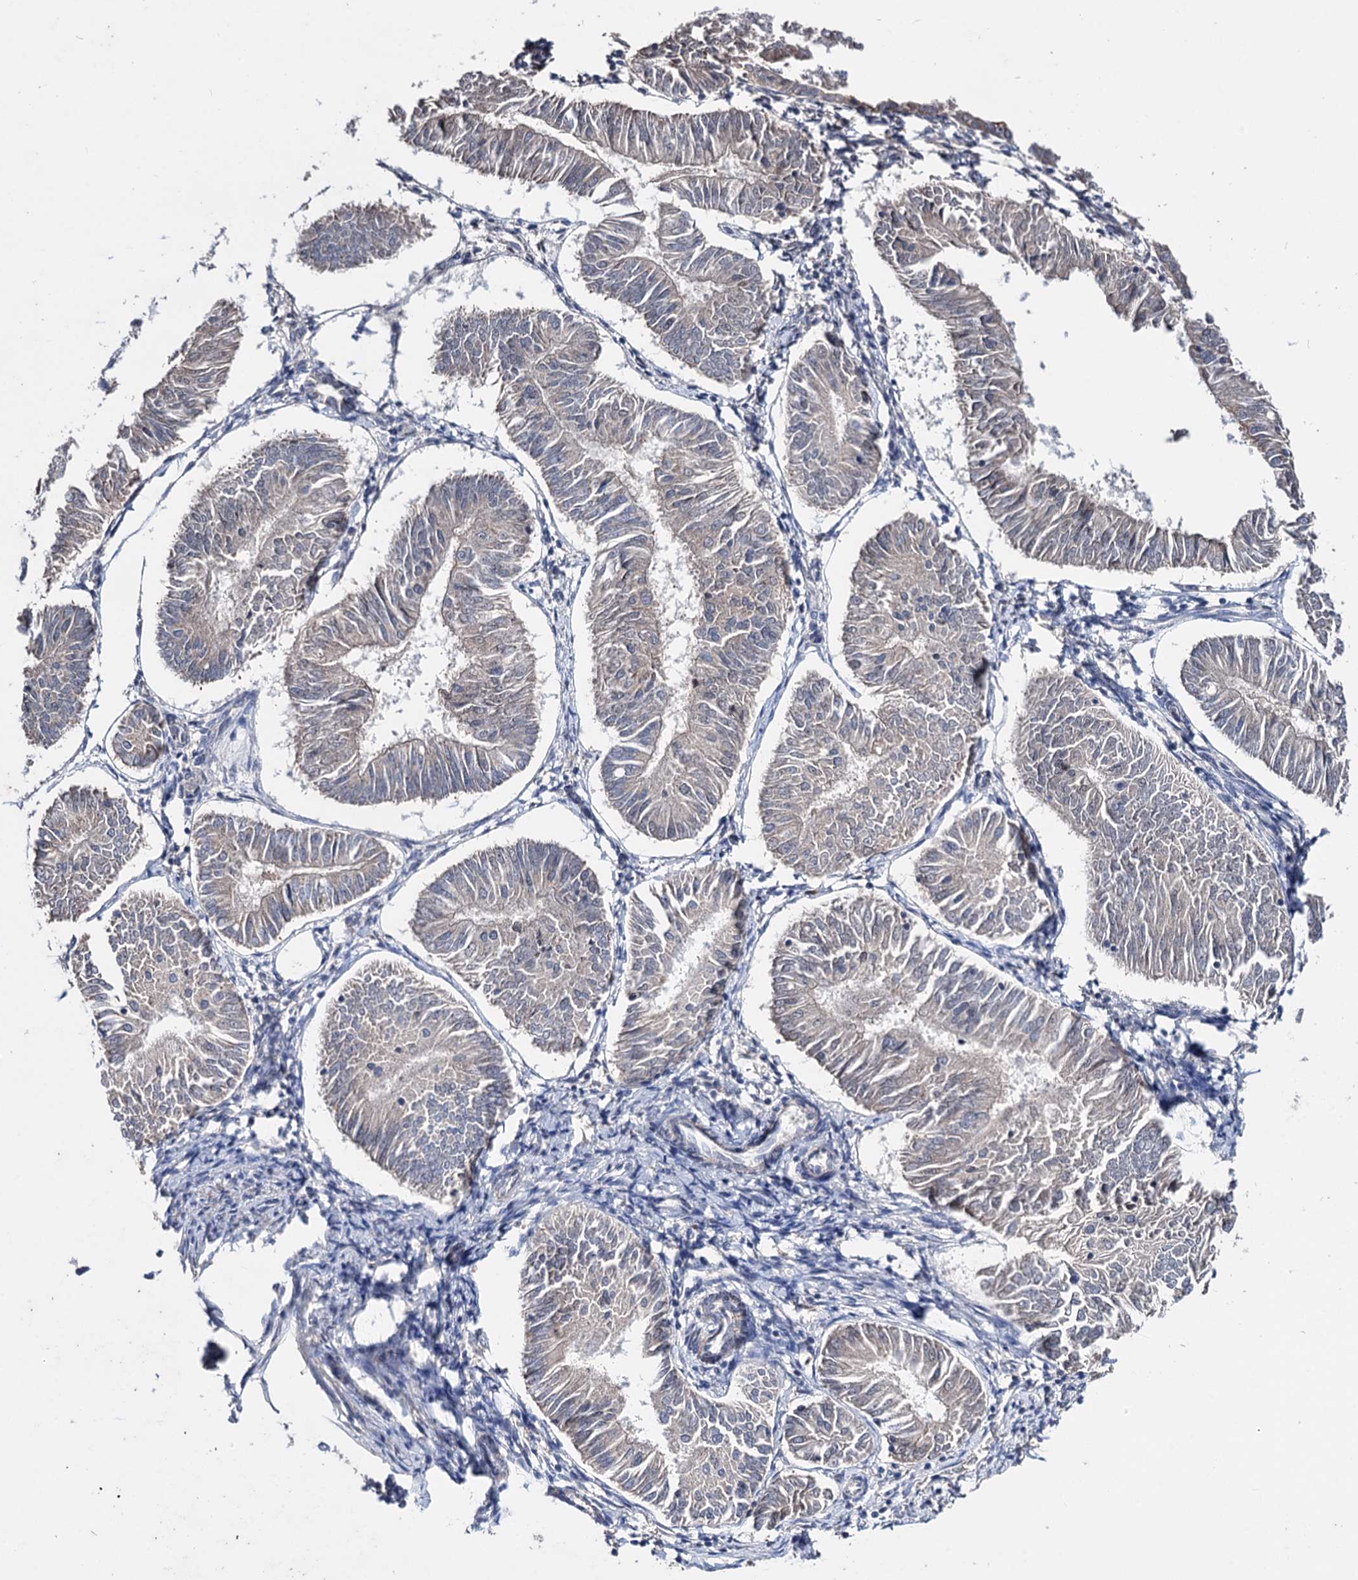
{"staining": {"intensity": "negative", "quantity": "none", "location": "none"}, "tissue": "endometrial cancer", "cell_type": "Tumor cells", "image_type": "cancer", "snomed": [{"axis": "morphology", "description": "Adenocarcinoma, NOS"}, {"axis": "topography", "description": "Endometrium"}], "caption": "Tumor cells show no significant protein staining in endometrial cancer. (Stains: DAB IHC with hematoxylin counter stain, Microscopy: brightfield microscopy at high magnification).", "gene": "CLPB", "patient": {"sex": "female", "age": 58}}